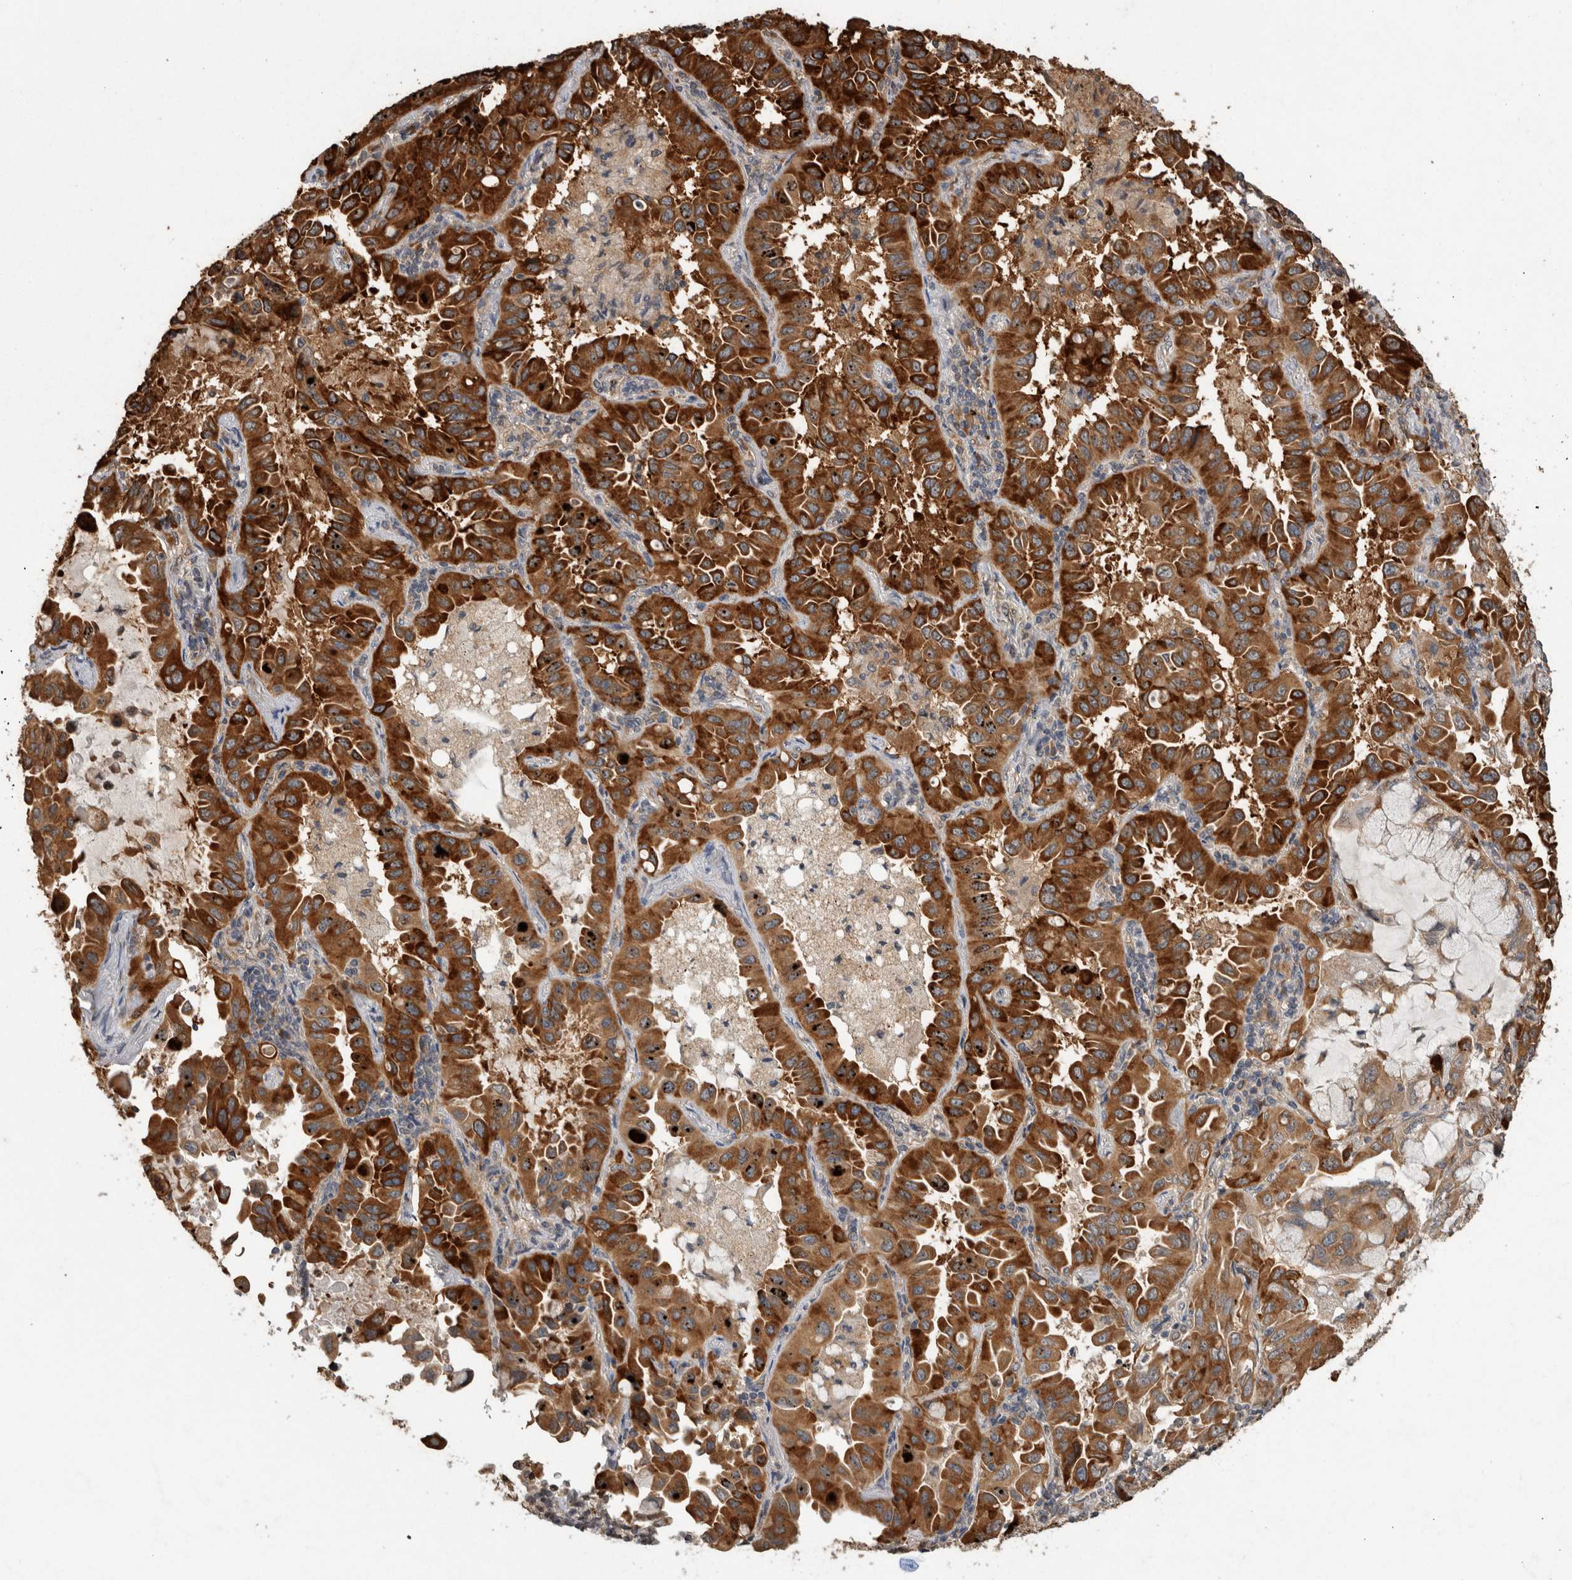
{"staining": {"intensity": "strong", "quantity": ">75%", "location": "cytoplasmic/membranous"}, "tissue": "lung cancer", "cell_type": "Tumor cells", "image_type": "cancer", "snomed": [{"axis": "morphology", "description": "Adenocarcinoma, NOS"}, {"axis": "topography", "description": "Lung"}], "caption": "Tumor cells exhibit high levels of strong cytoplasmic/membranous positivity in approximately >75% of cells in human lung cancer (adenocarcinoma).", "gene": "ADGRL3", "patient": {"sex": "male", "age": 64}}